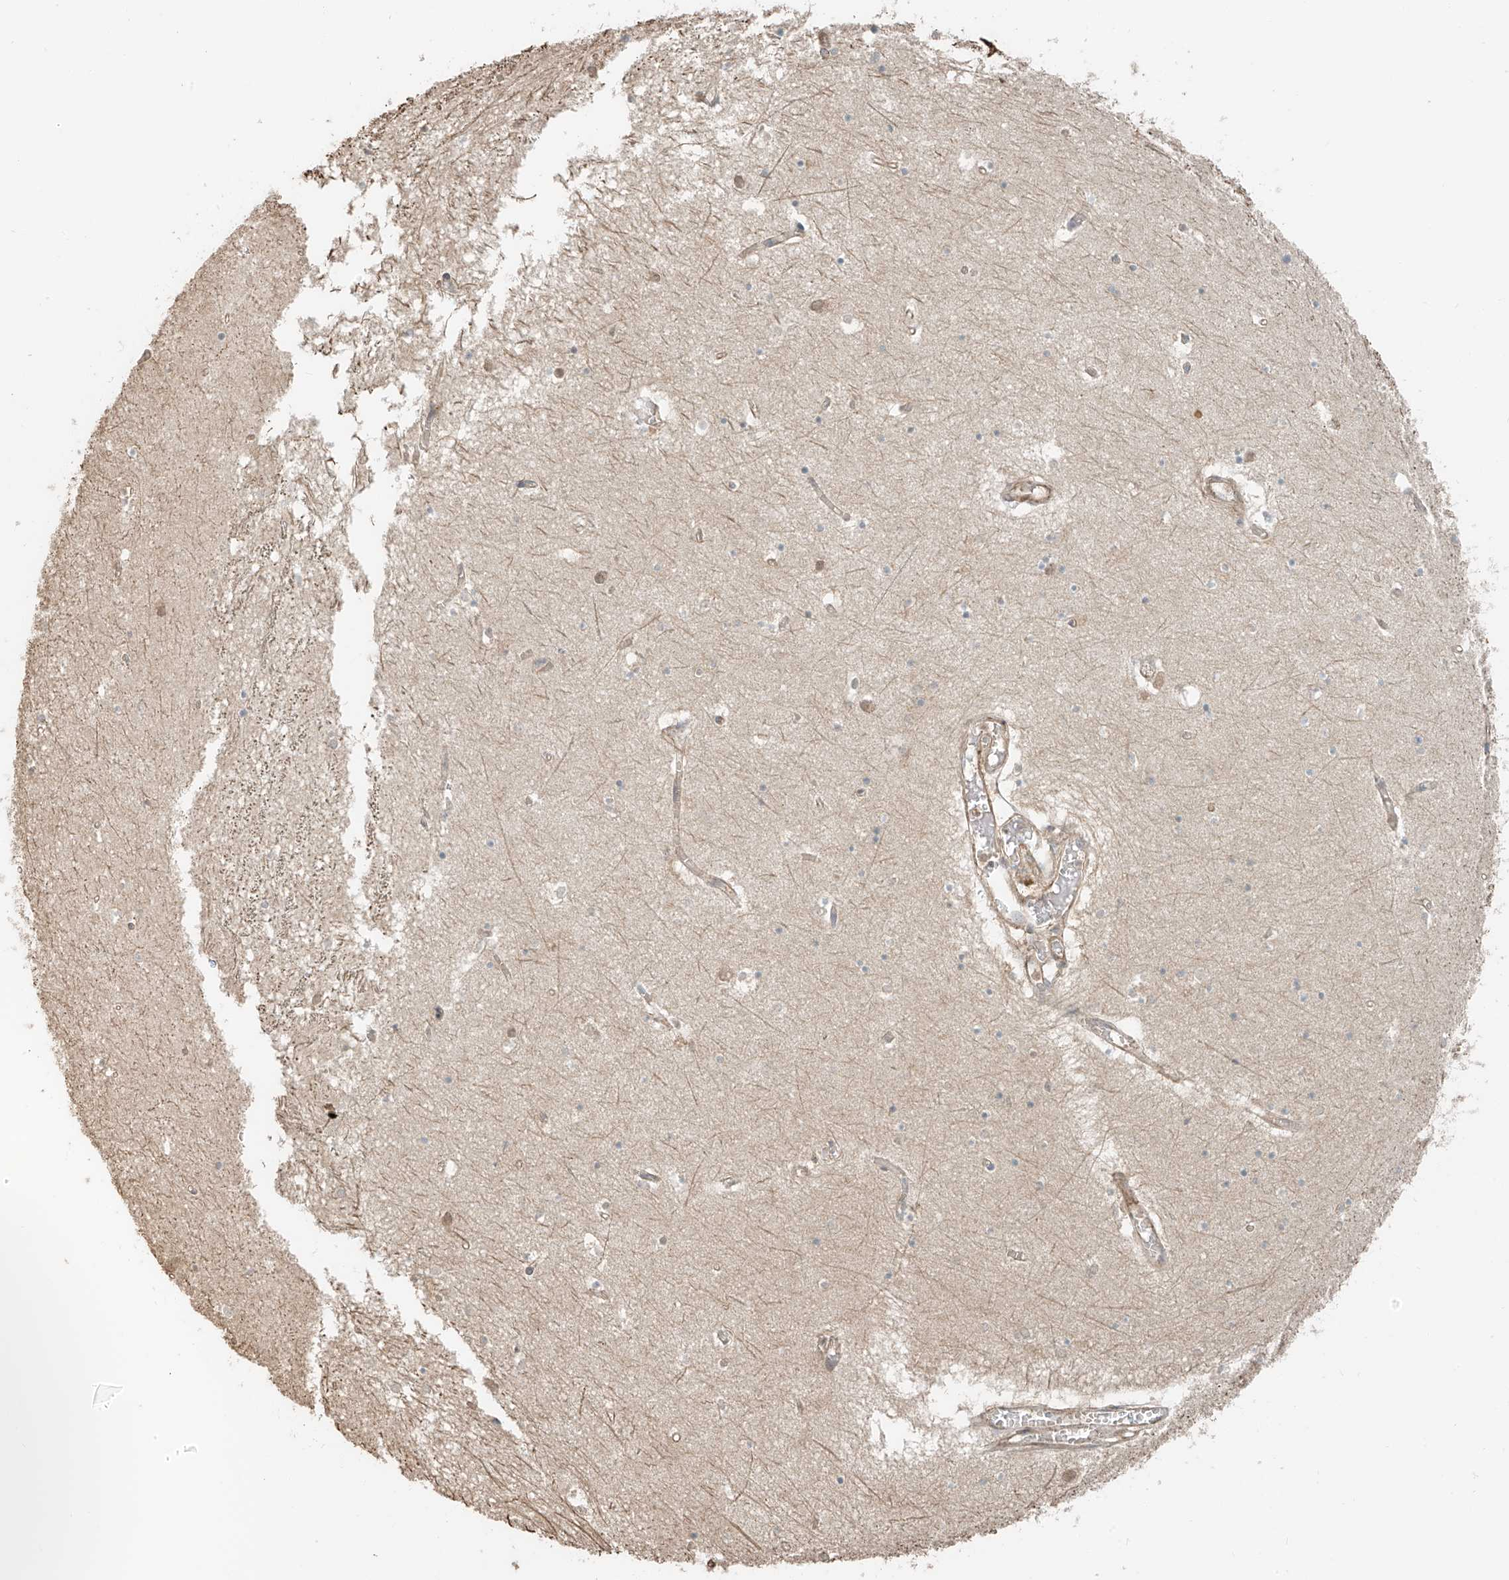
{"staining": {"intensity": "negative", "quantity": "none", "location": "none"}, "tissue": "hippocampus", "cell_type": "Glial cells", "image_type": "normal", "snomed": [{"axis": "morphology", "description": "Normal tissue, NOS"}, {"axis": "topography", "description": "Hippocampus"}], "caption": "Immunohistochemistry (IHC) image of benign hippocampus stained for a protein (brown), which exhibits no staining in glial cells. (Immunohistochemistry (IHC), brightfield microscopy, high magnification).", "gene": "ANKZF1", "patient": {"sex": "male", "age": 70}}